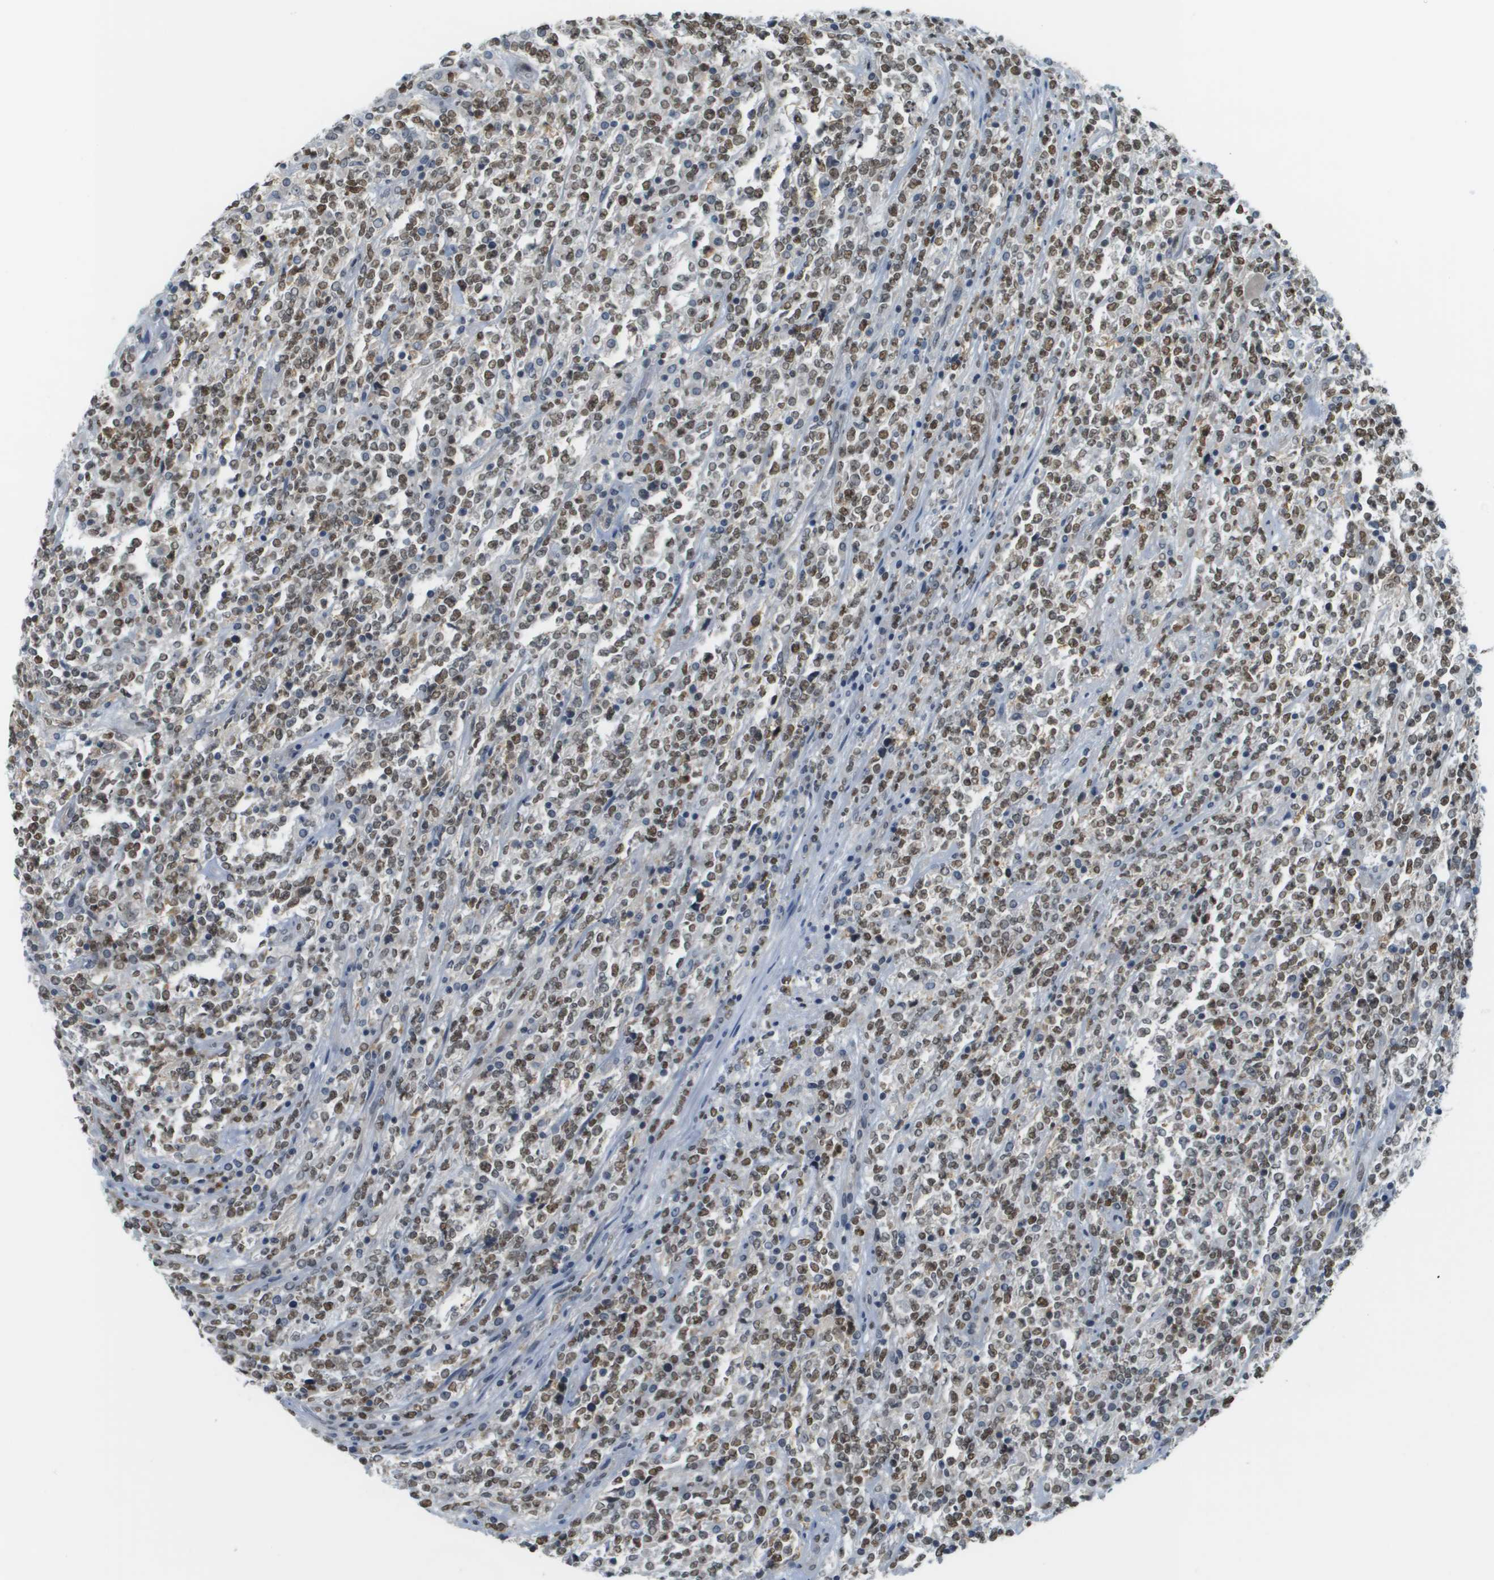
{"staining": {"intensity": "moderate", "quantity": ">75%", "location": "nuclear"}, "tissue": "lymphoma", "cell_type": "Tumor cells", "image_type": "cancer", "snomed": [{"axis": "morphology", "description": "Malignant lymphoma, non-Hodgkin's type, High grade"}, {"axis": "topography", "description": "Soft tissue"}], "caption": "High-grade malignant lymphoma, non-Hodgkin's type tissue reveals moderate nuclear positivity in approximately >75% of tumor cells, visualized by immunohistochemistry.", "gene": "CBX5", "patient": {"sex": "male", "age": 18}}